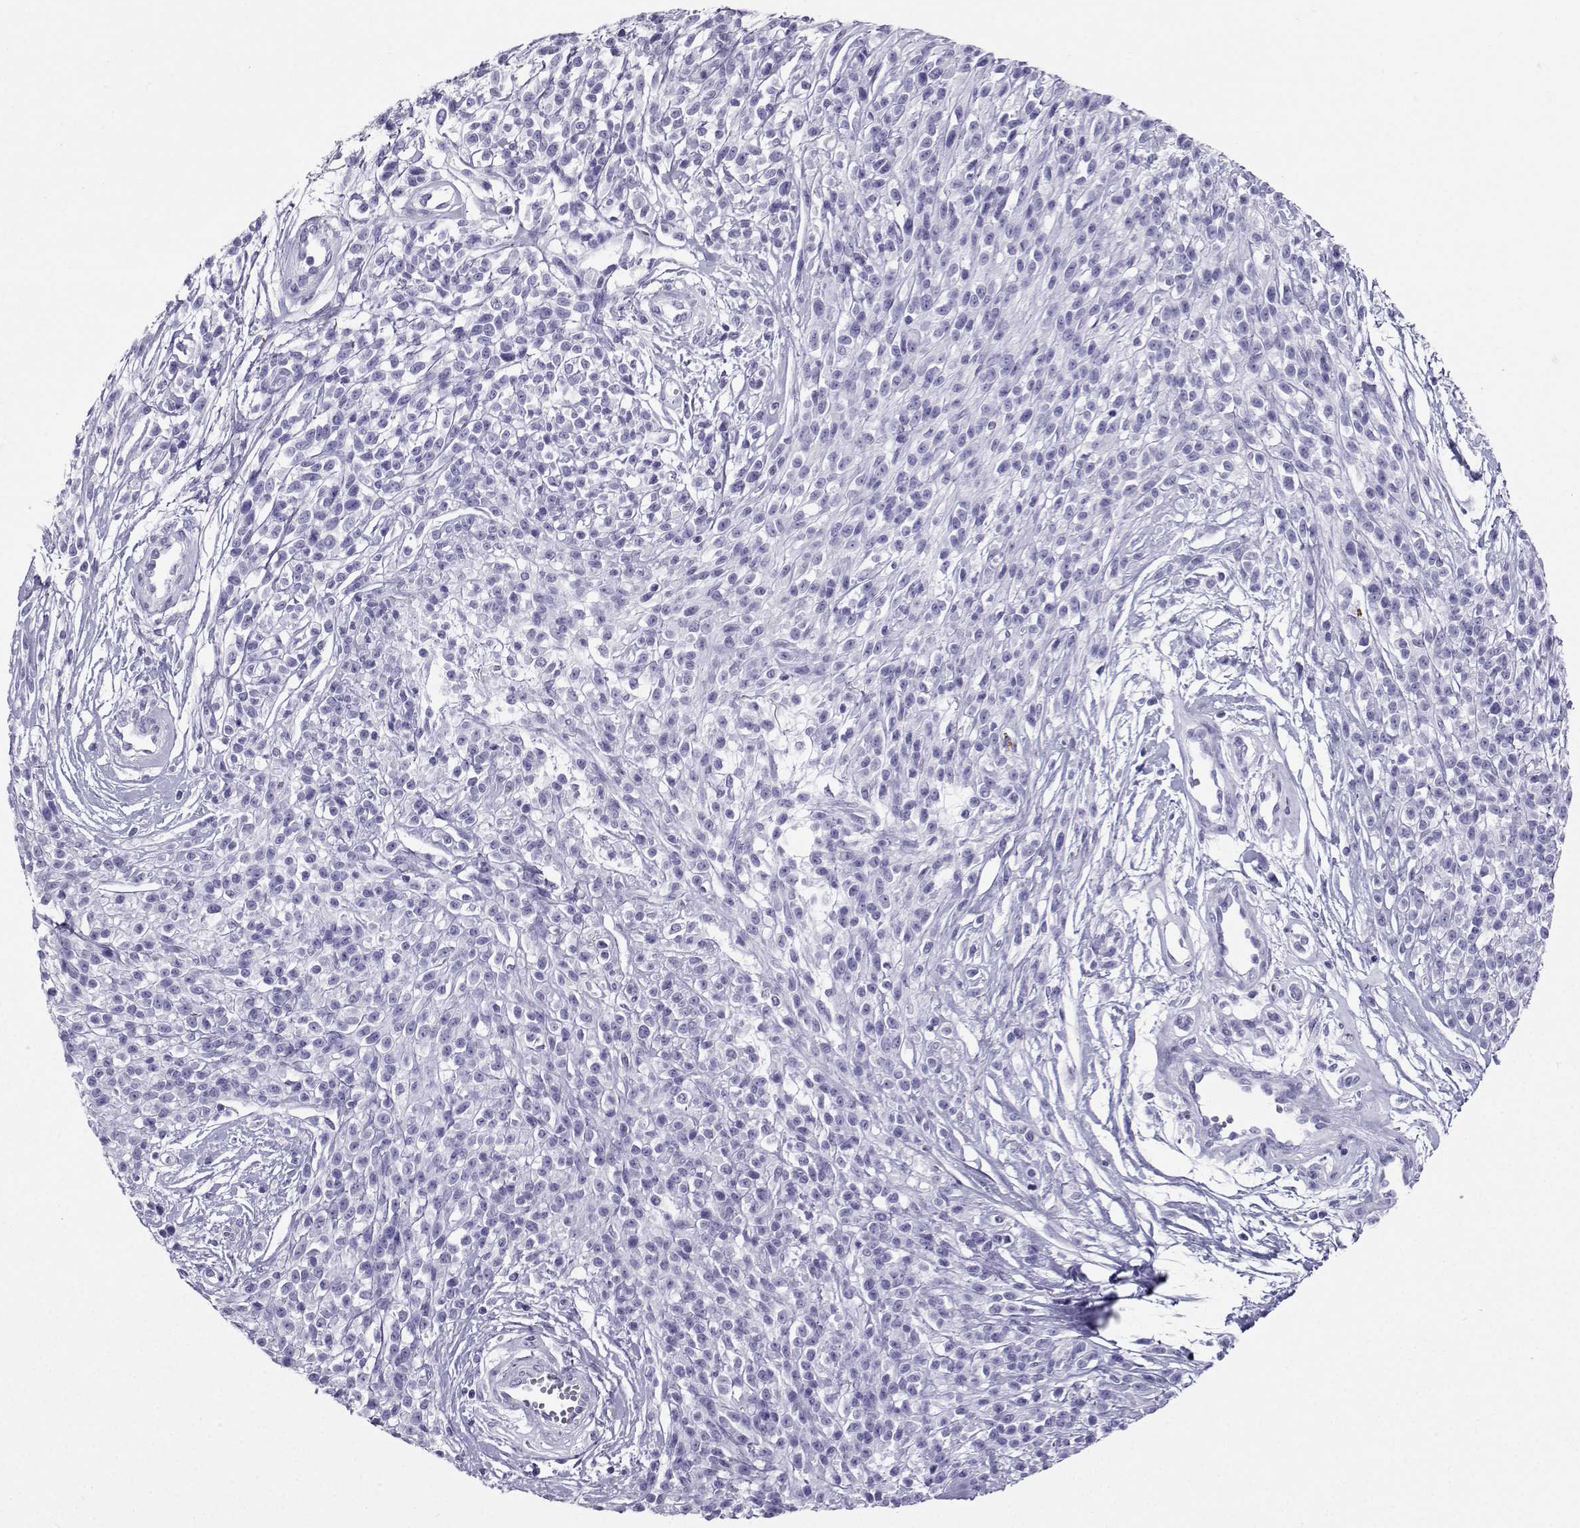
{"staining": {"intensity": "negative", "quantity": "none", "location": "none"}, "tissue": "melanoma", "cell_type": "Tumor cells", "image_type": "cancer", "snomed": [{"axis": "morphology", "description": "Malignant melanoma, NOS"}, {"axis": "topography", "description": "Skin"}, {"axis": "topography", "description": "Skin of trunk"}], "caption": "The photomicrograph displays no significant expression in tumor cells of melanoma. (DAB (3,3'-diaminobenzidine) immunohistochemistry (IHC) visualized using brightfield microscopy, high magnification).", "gene": "CD109", "patient": {"sex": "male", "age": 74}}